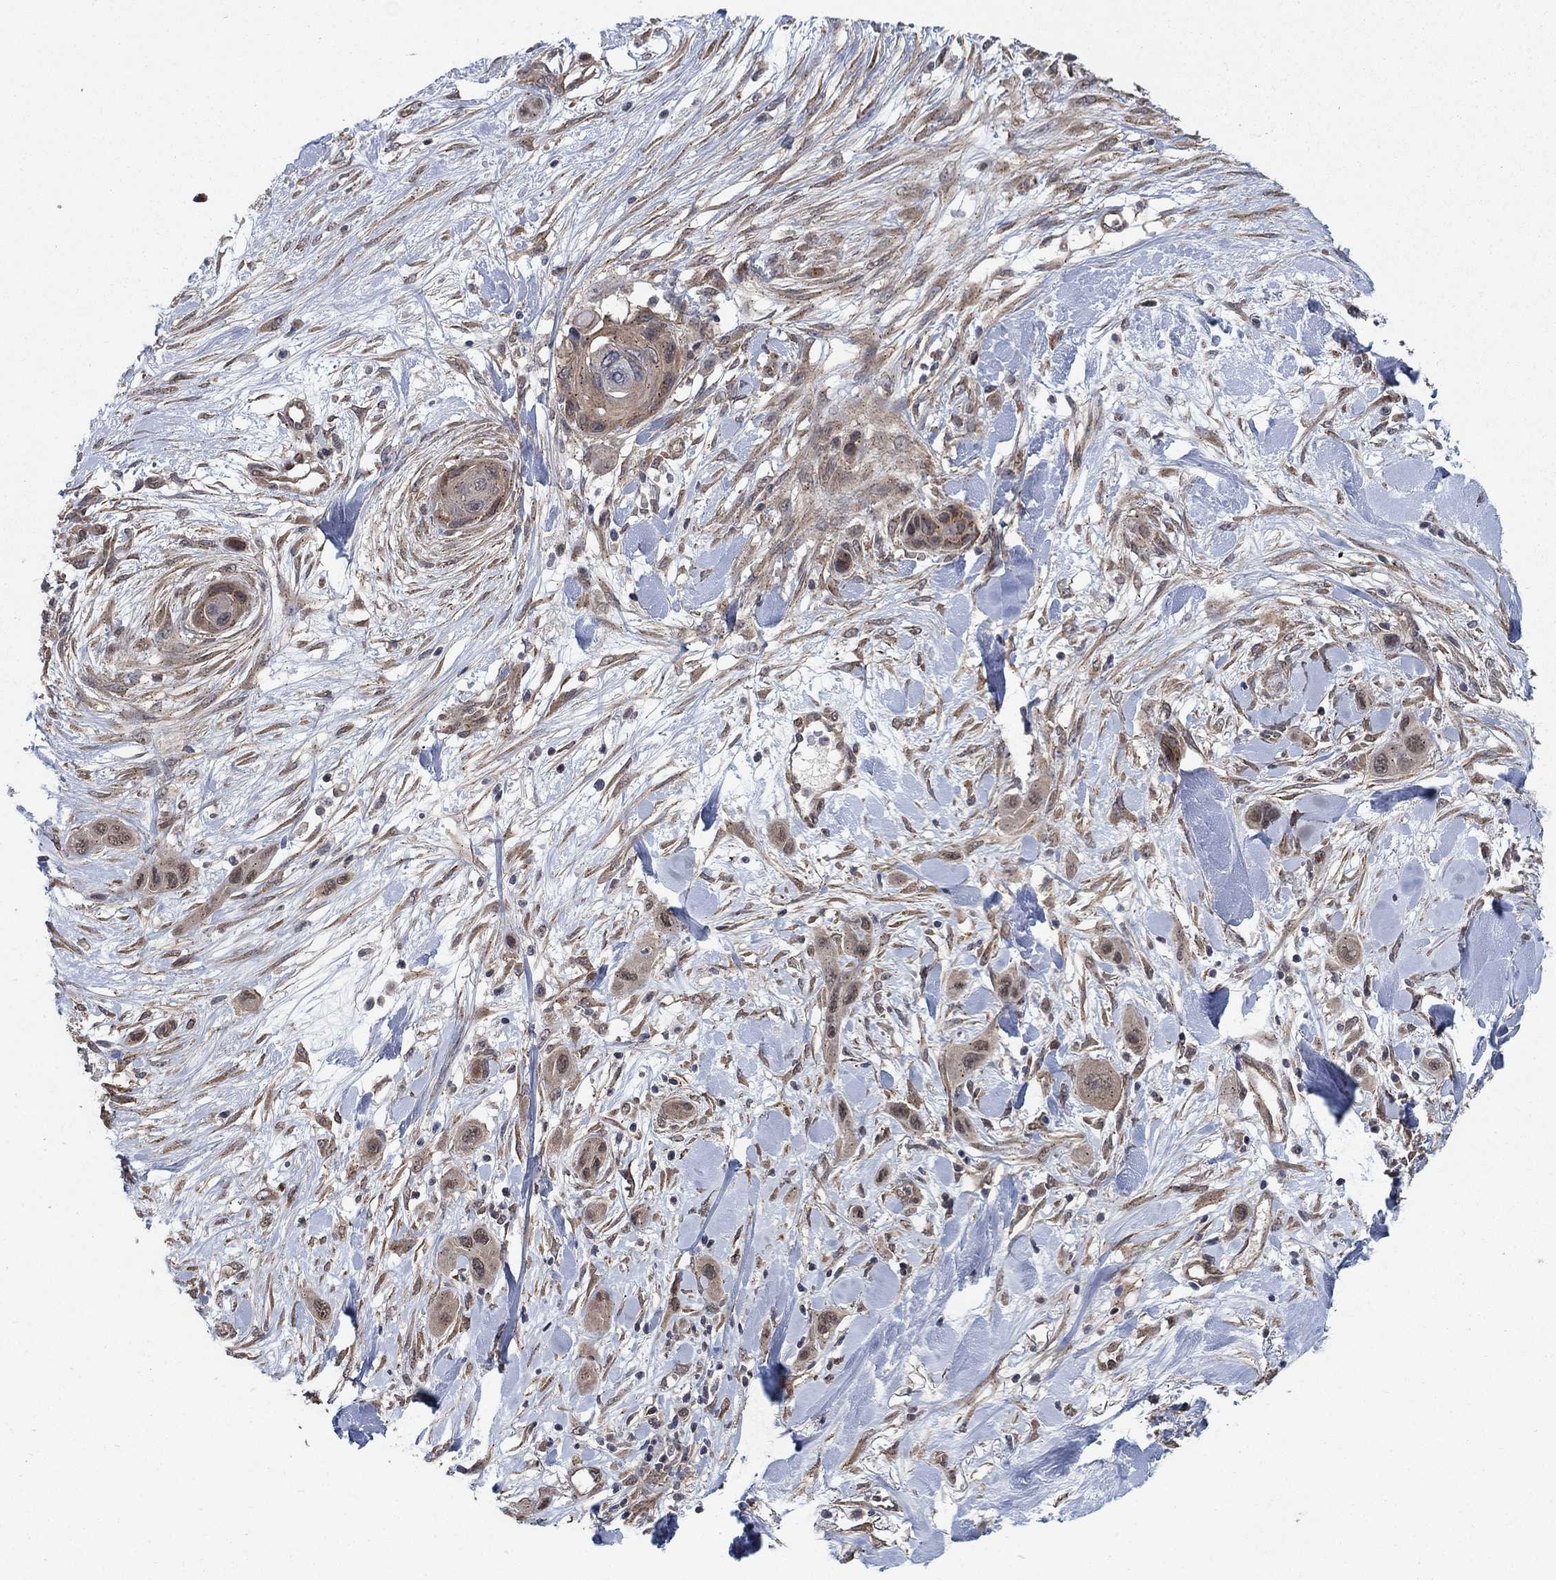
{"staining": {"intensity": "moderate", "quantity": "25%-75%", "location": "cytoplasmic/membranous,nuclear"}, "tissue": "skin cancer", "cell_type": "Tumor cells", "image_type": "cancer", "snomed": [{"axis": "morphology", "description": "Squamous cell carcinoma, NOS"}, {"axis": "topography", "description": "Skin"}], "caption": "A high-resolution photomicrograph shows IHC staining of skin cancer (squamous cell carcinoma), which exhibits moderate cytoplasmic/membranous and nuclear expression in approximately 25%-75% of tumor cells. (brown staining indicates protein expression, while blue staining denotes nuclei).", "gene": "SH3RF1", "patient": {"sex": "male", "age": 79}}